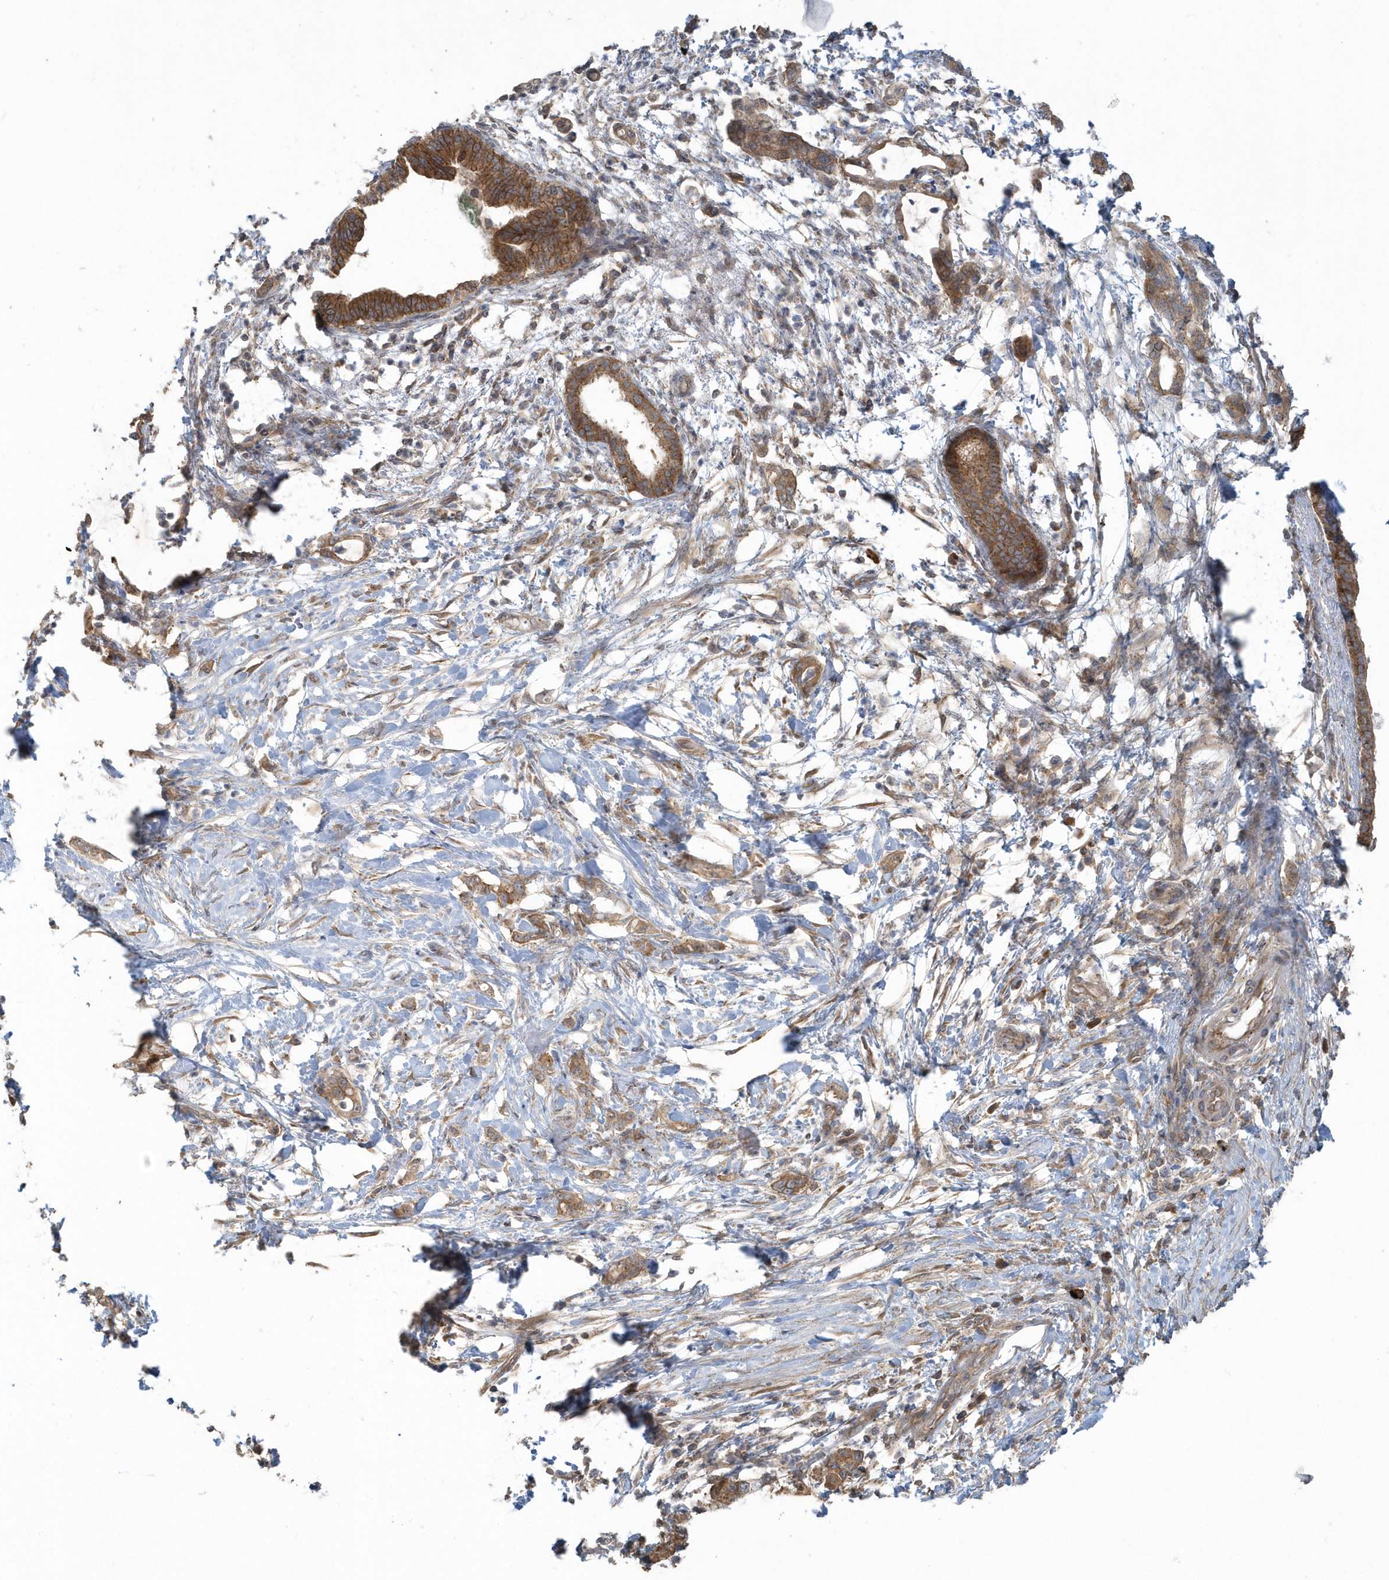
{"staining": {"intensity": "moderate", "quantity": ">75%", "location": "cytoplasmic/membranous"}, "tissue": "pancreatic cancer", "cell_type": "Tumor cells", "image_type": "cancer", "snomed": [{"axis": "morphology", "description": "Adenocarcinoma, NOS"}, {"axis": "topography", "description": "Pancreas"}], "caption": "Moderate cytoplasmic/membranous protein positivity is seen in about >75% of tumor cells in pancreatic adenocarcinoma. (DAB (3,3'-diaminobenzidine) IHC with brightfield microscopy, high magnification).", "gene": "STIM2", "patient": {"sex": "female", "age": 55}}